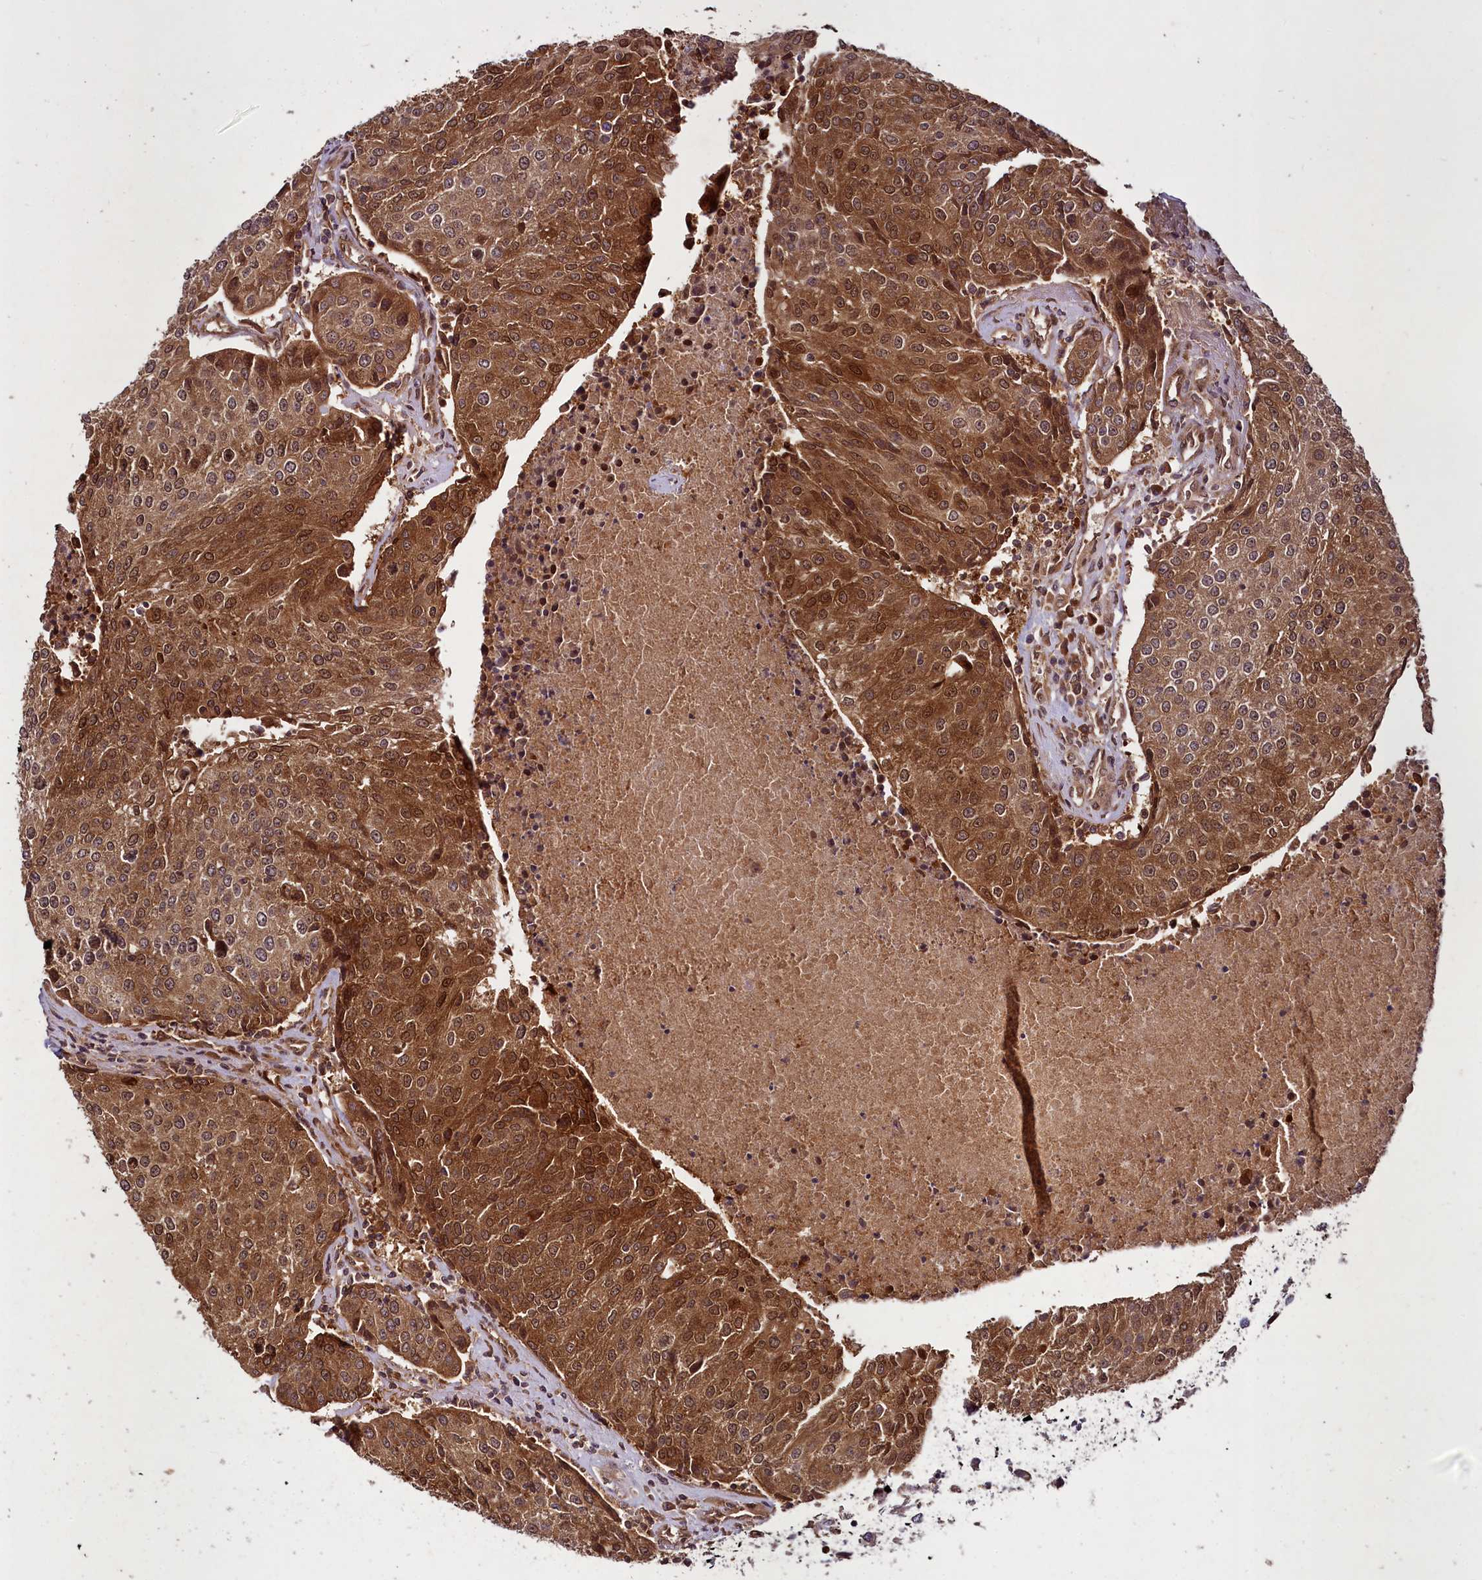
{"staining": {"intensity": "strong", "quantity": ">75%", "location": "cytoplasmic/membranous,nuclear"}, "tissue": "urothelial cancer", "cell_type": "Tumor cells", "image_type": "cancer", "snomed": [{"axis": "morphology", "description": "Urothelial carcinoma, High grade"}, {"axis": "topography", "description": "Urinary bladder"}], "caption": "This image demonstrates immunohistochemistry staining of urothelial cancer, with high strong cytoplasmic/membranous and nuclear expression in approximately >75% of tumor cells.", "gene": "DCP1B", "patient": {"sex": "female", "age": 85}}